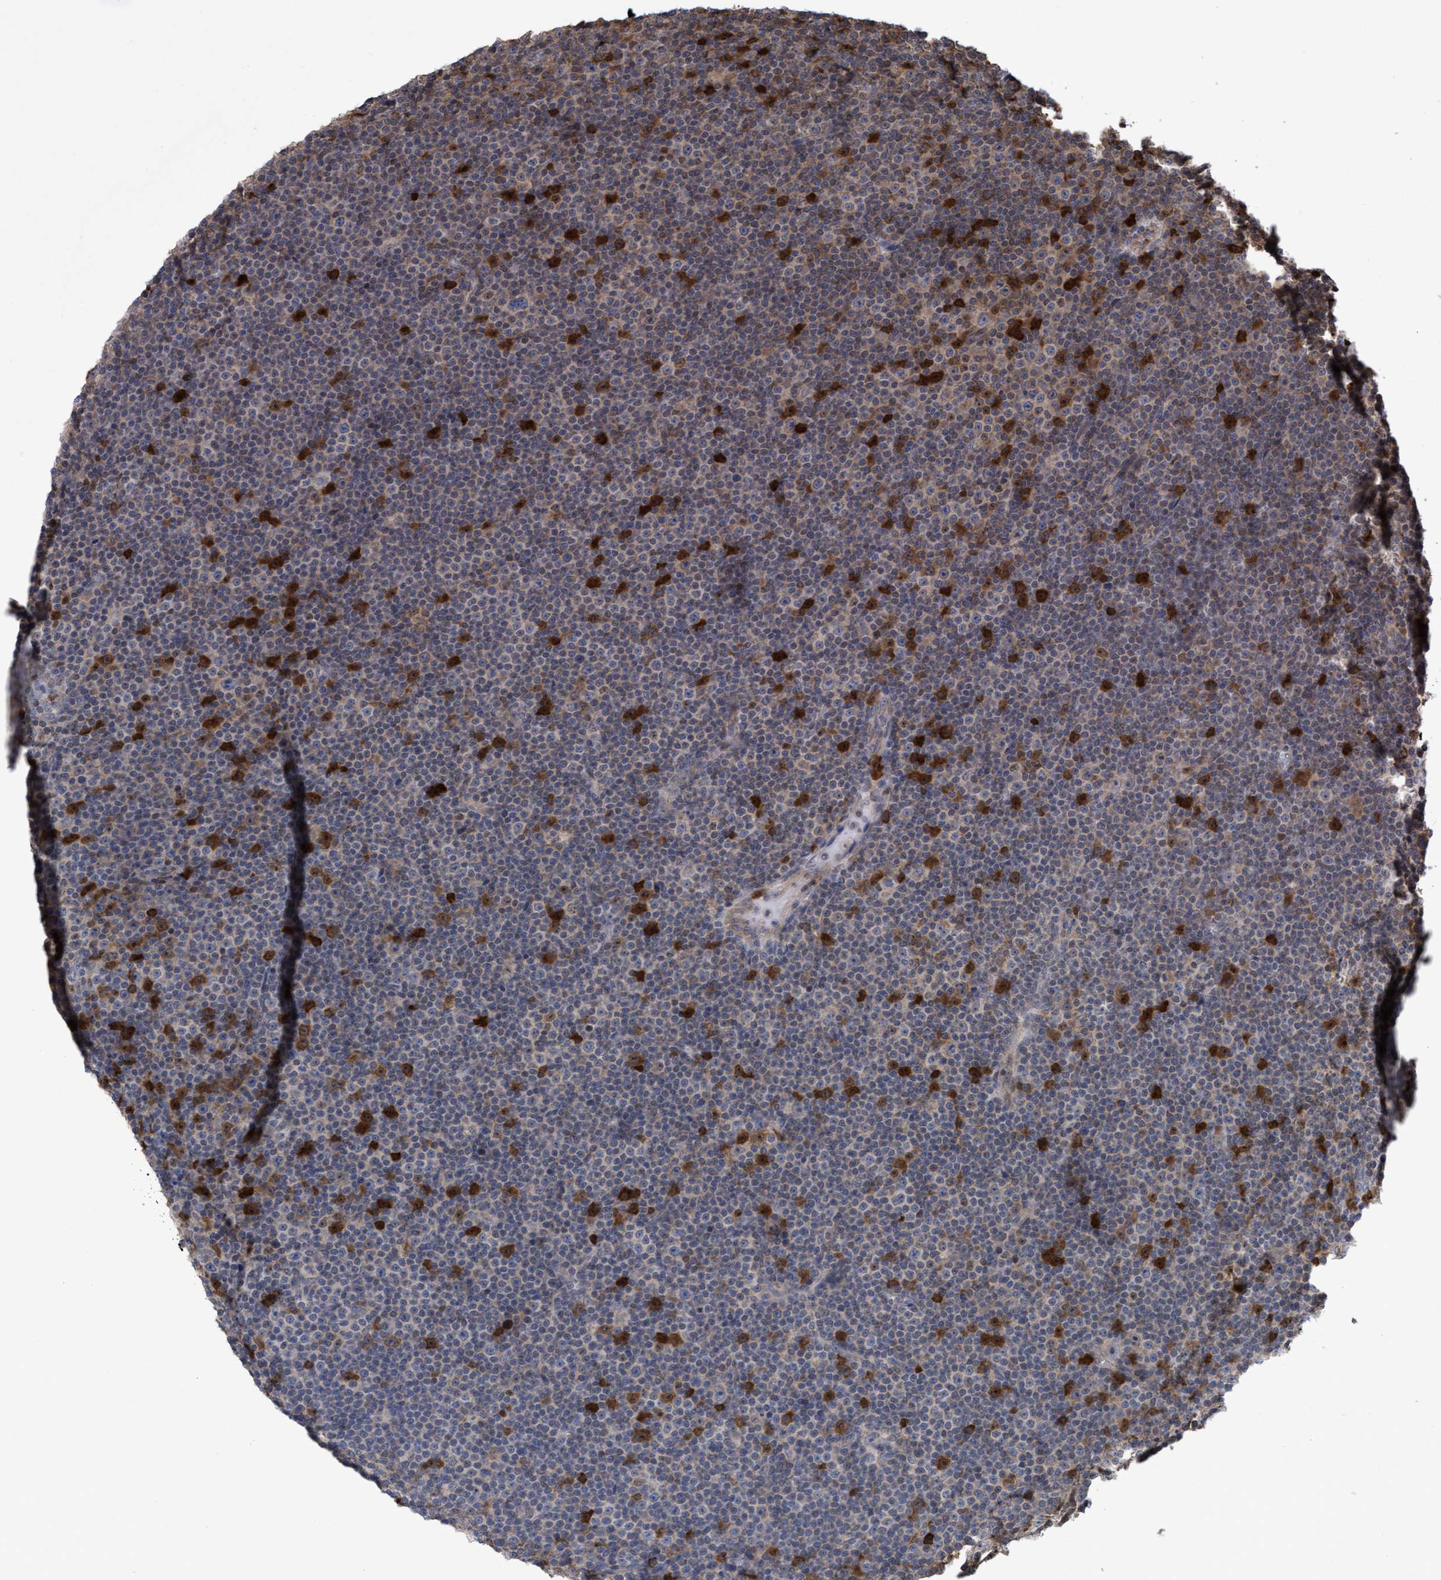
{"staining": {"intensity": "strong", "quantity": "<25%", "location": "cytoplasmic/membranous,nuclear"}, "tissue": "lymphoma", "cell_type": "Tumor cells", "image_type": "cancer", "snomed": [{"axis": "morphology", "description": "Malignant lymphoma, non-Hodgkin's type, Low grade"}, {"axis": "topography", "description": "Lymph node"}], "caption": "Lymphoma stained with immunohistochemistry (IHC) exhibits strong cytoplasmic/membranous and nuclear staining in about <25% of tumor cells.", "gene": "SLBP", "patient": {"sex": "female", "age": 67}}